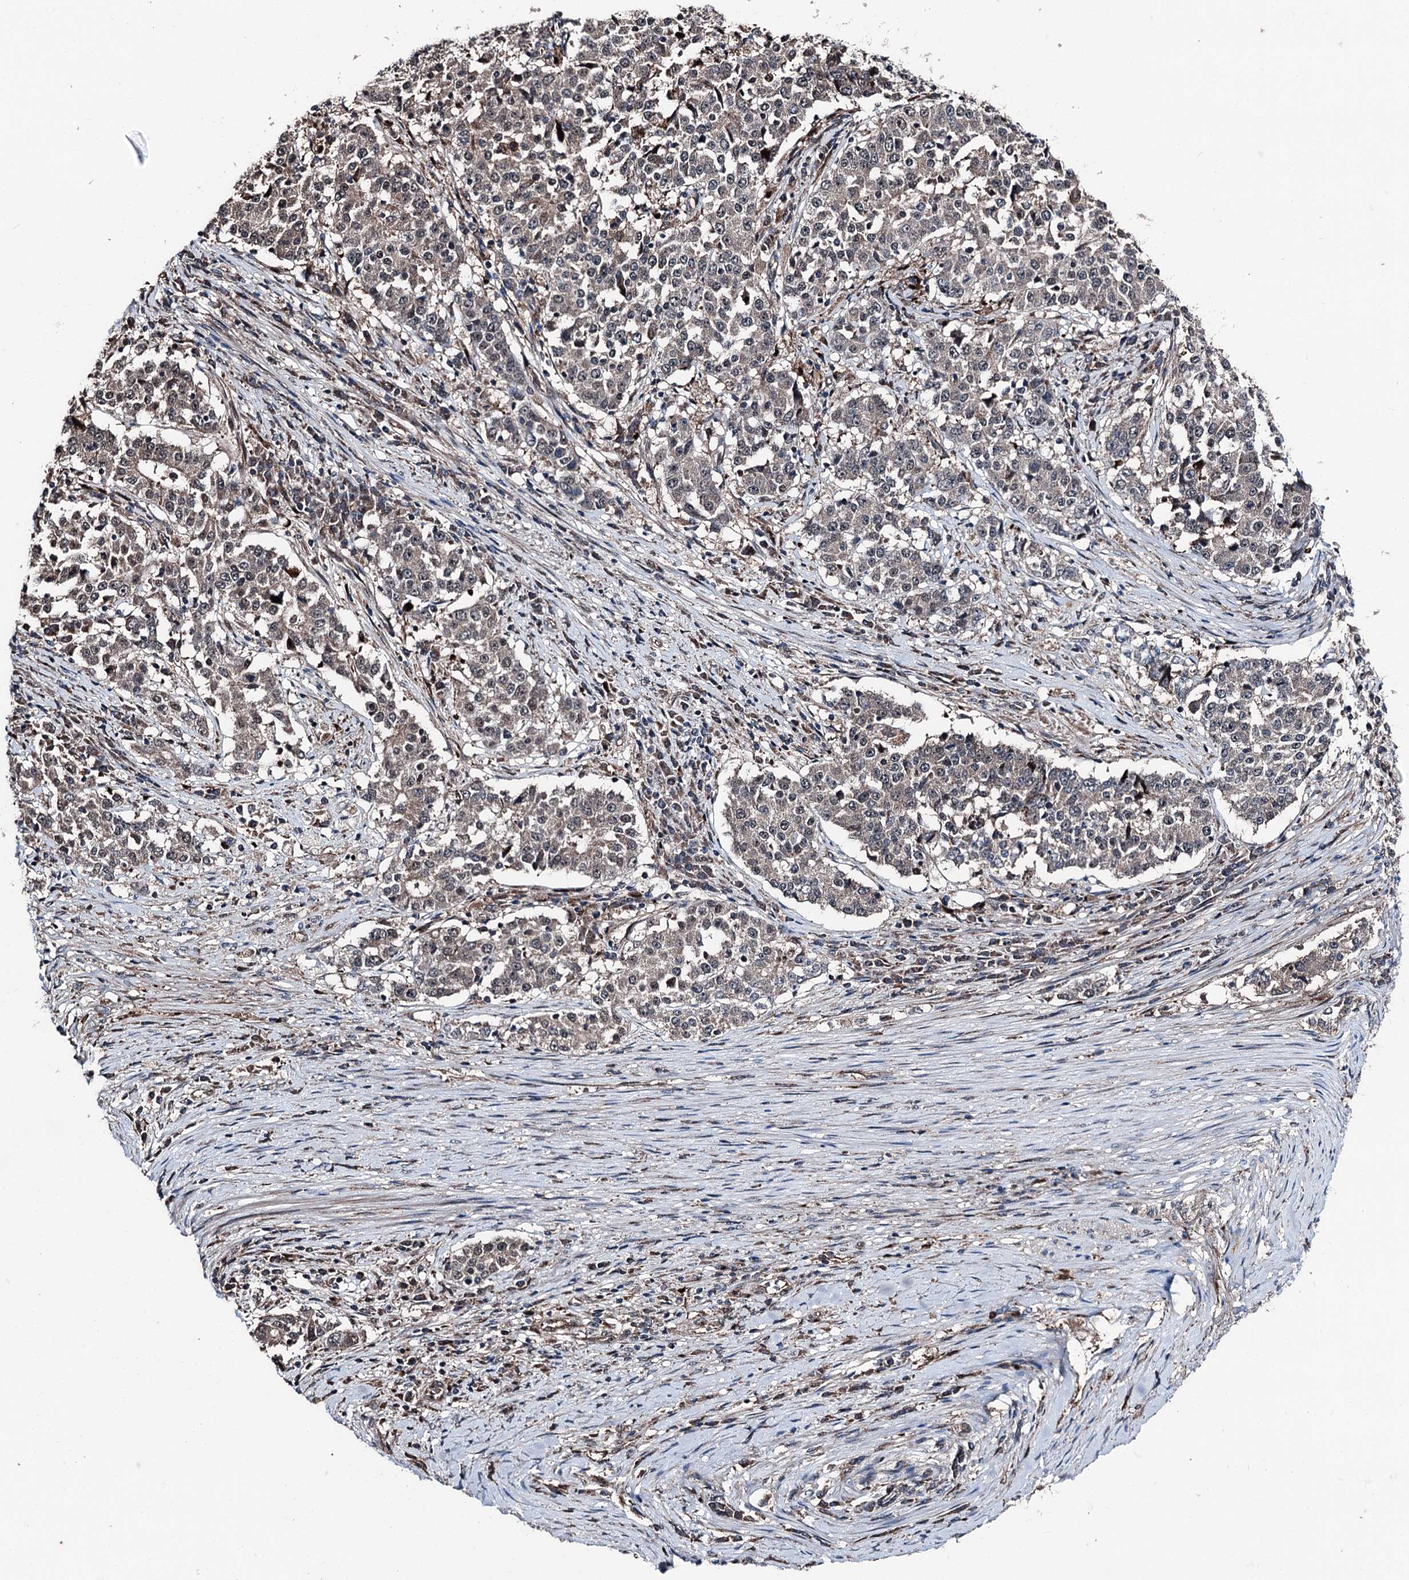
{"staining": {"intensity": "weak", "quantity": "25%-75%", "location": "cytoplasmic/membranous"}, "tissue": "stomach cancer", "cell_type": "Tumor cells", "image_type": "cancer", "snomed": [{"axis": "morphology", "description": "Adenocarcinoma, NOS"}, {"axis": "topography", "description": "Stomach"}], "caption": "Protein expression analysis of human stomach cancer reveals weak cytoplasmic/membranous positivity in approximately 25%-75% of tumor cells.", "gene": "PSMD13", "patient": {"sex": "male", "age": 59}}